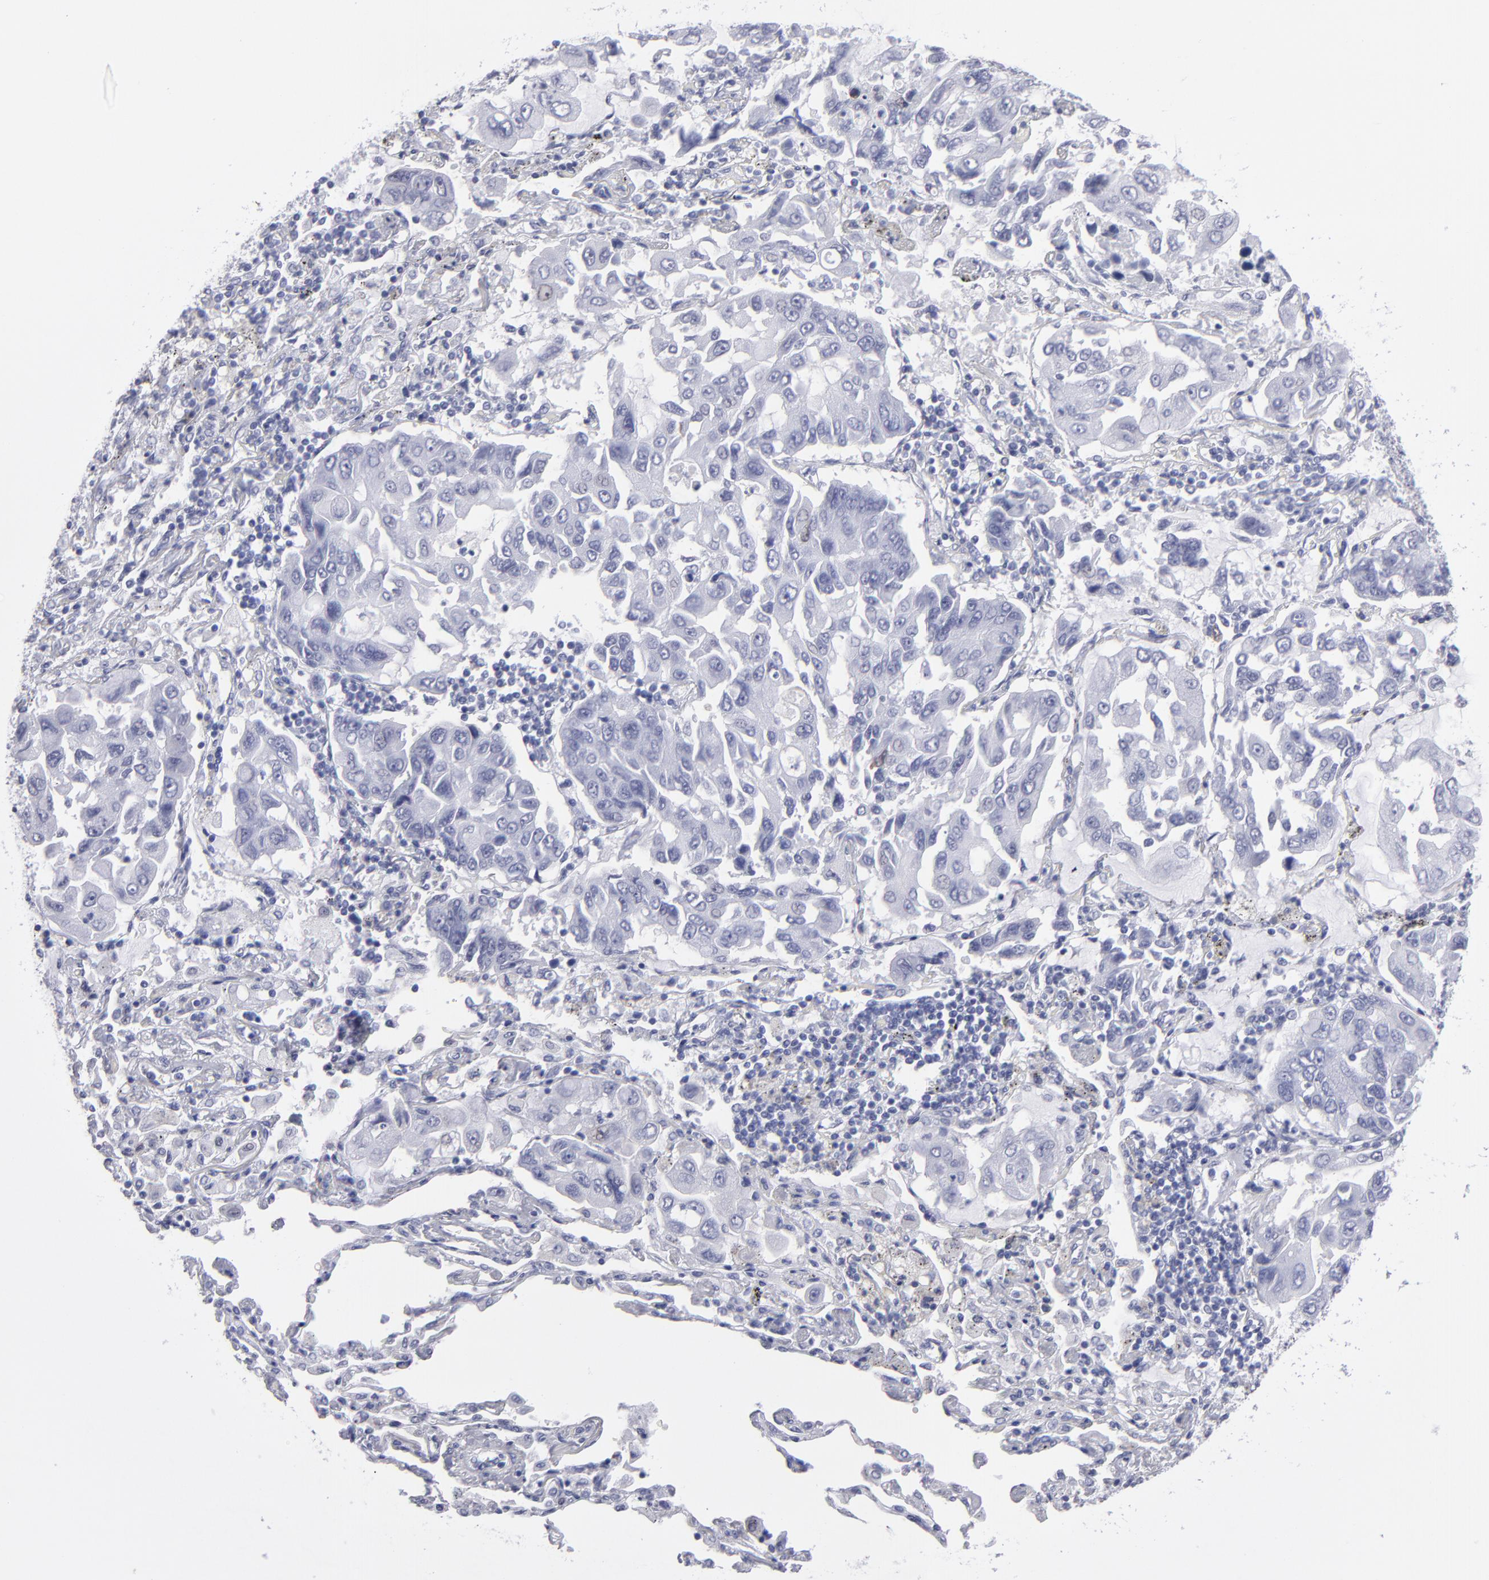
{"staining": {"intensity": "negative", "quantity": "none", "location": "none"}, "tissue": "lung cancer", "cell_type": "Tumor cells", "image_type": "cancer", "snomed": [{"axis": "morphology", "description": "Adenocarcinoma, NOS"}, {"axis": "topography", "description": "Lung"}], "caption": "A micrograph of human lung cancer (adenocarcinoma) is negative for staining in tumor cells.", "gene": "ALDOB", "patient": {"sex": "male", "age": 64}}